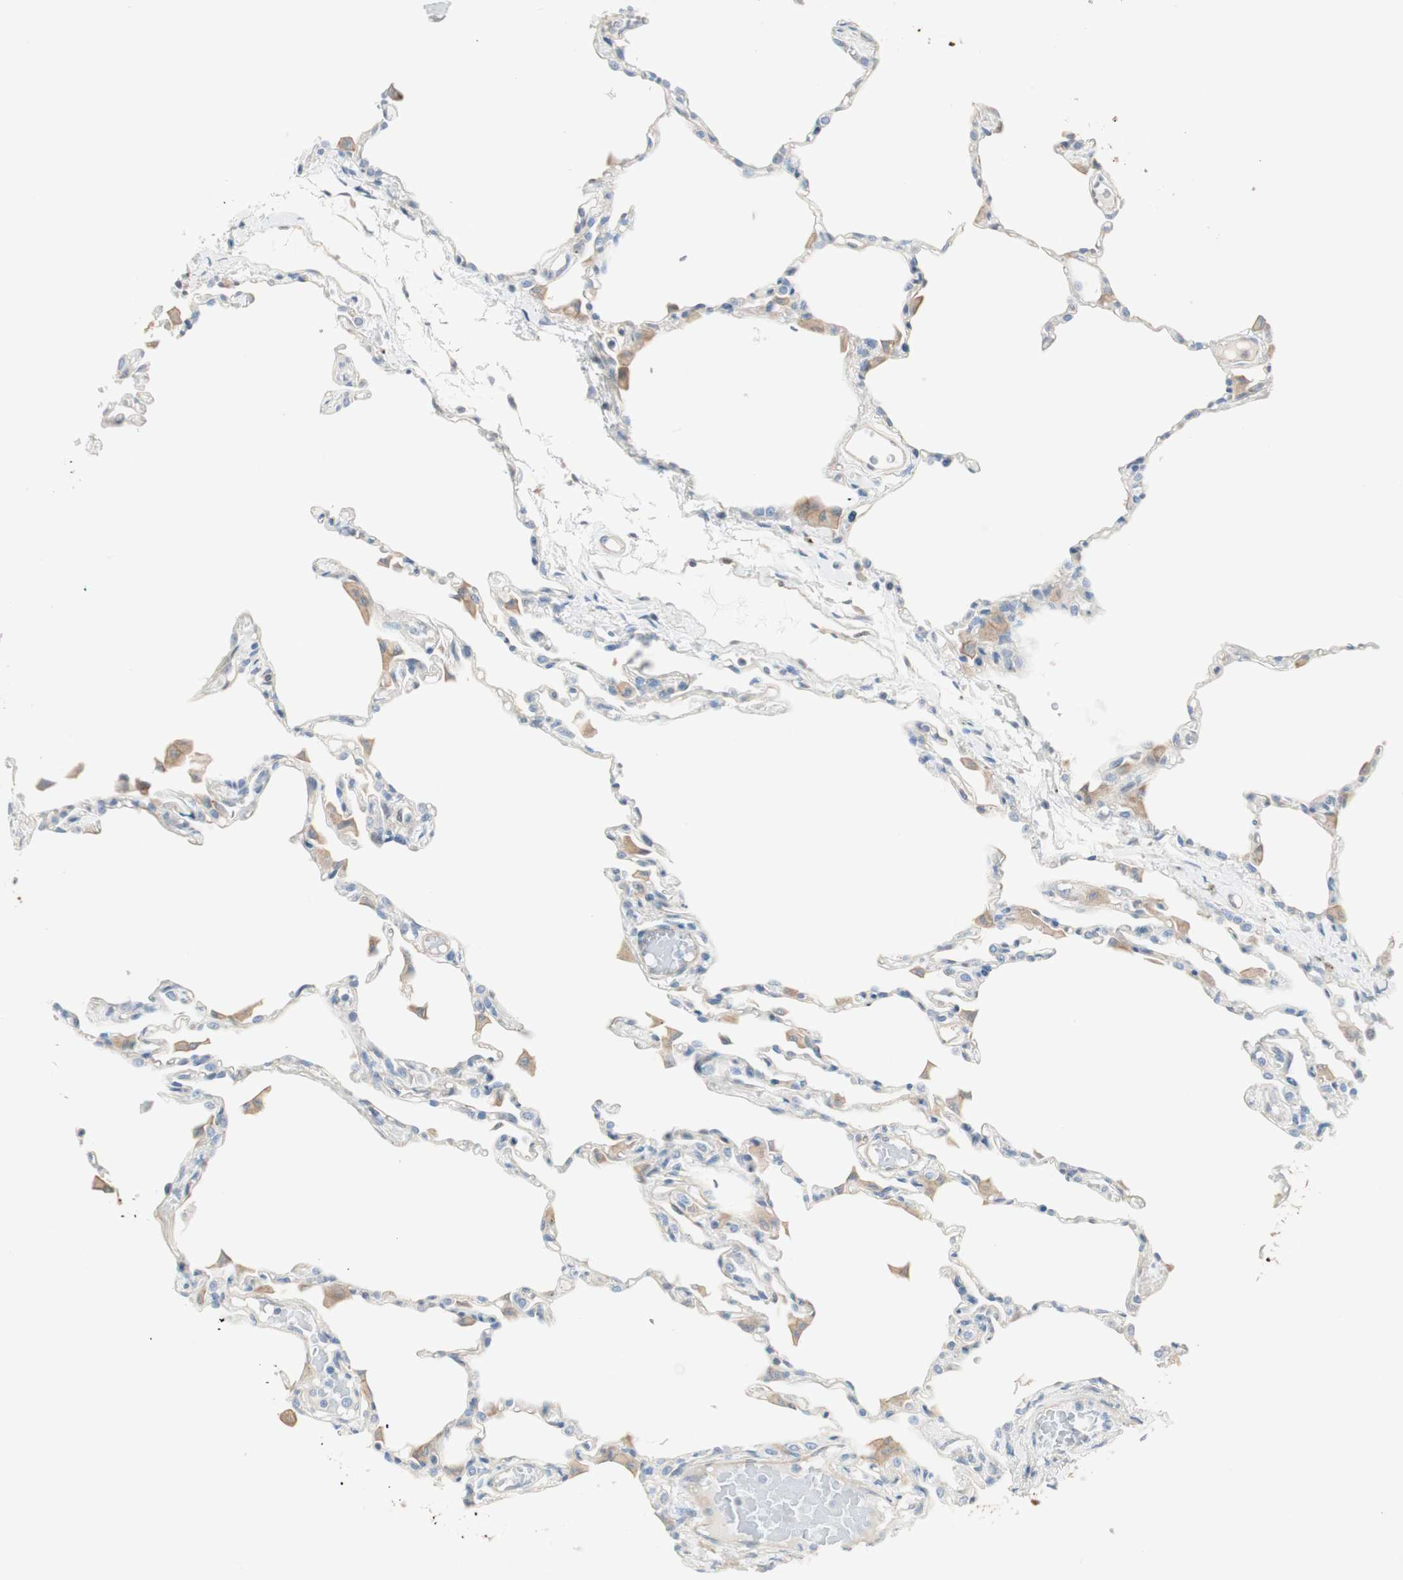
{"staining": {"intensity": "negative", "quantity": "none", "location": "none"}, "tissue": "lung", "cell_type": "Alveolar cells", "image_type": "normal", "snomed": [{"axis": "morphology", "description": "Normal tissue, NOS"}, {"axis": "topography", "description": "Lung"}], "caption": "This photomicrograph is of benign lung stained with IHC to label a protein in brown with the nuclei are counter-stained blue. There is no expression in alveolar cells.", "gene": "CDK3", "patient": {"sex": "female", "age": 49}}